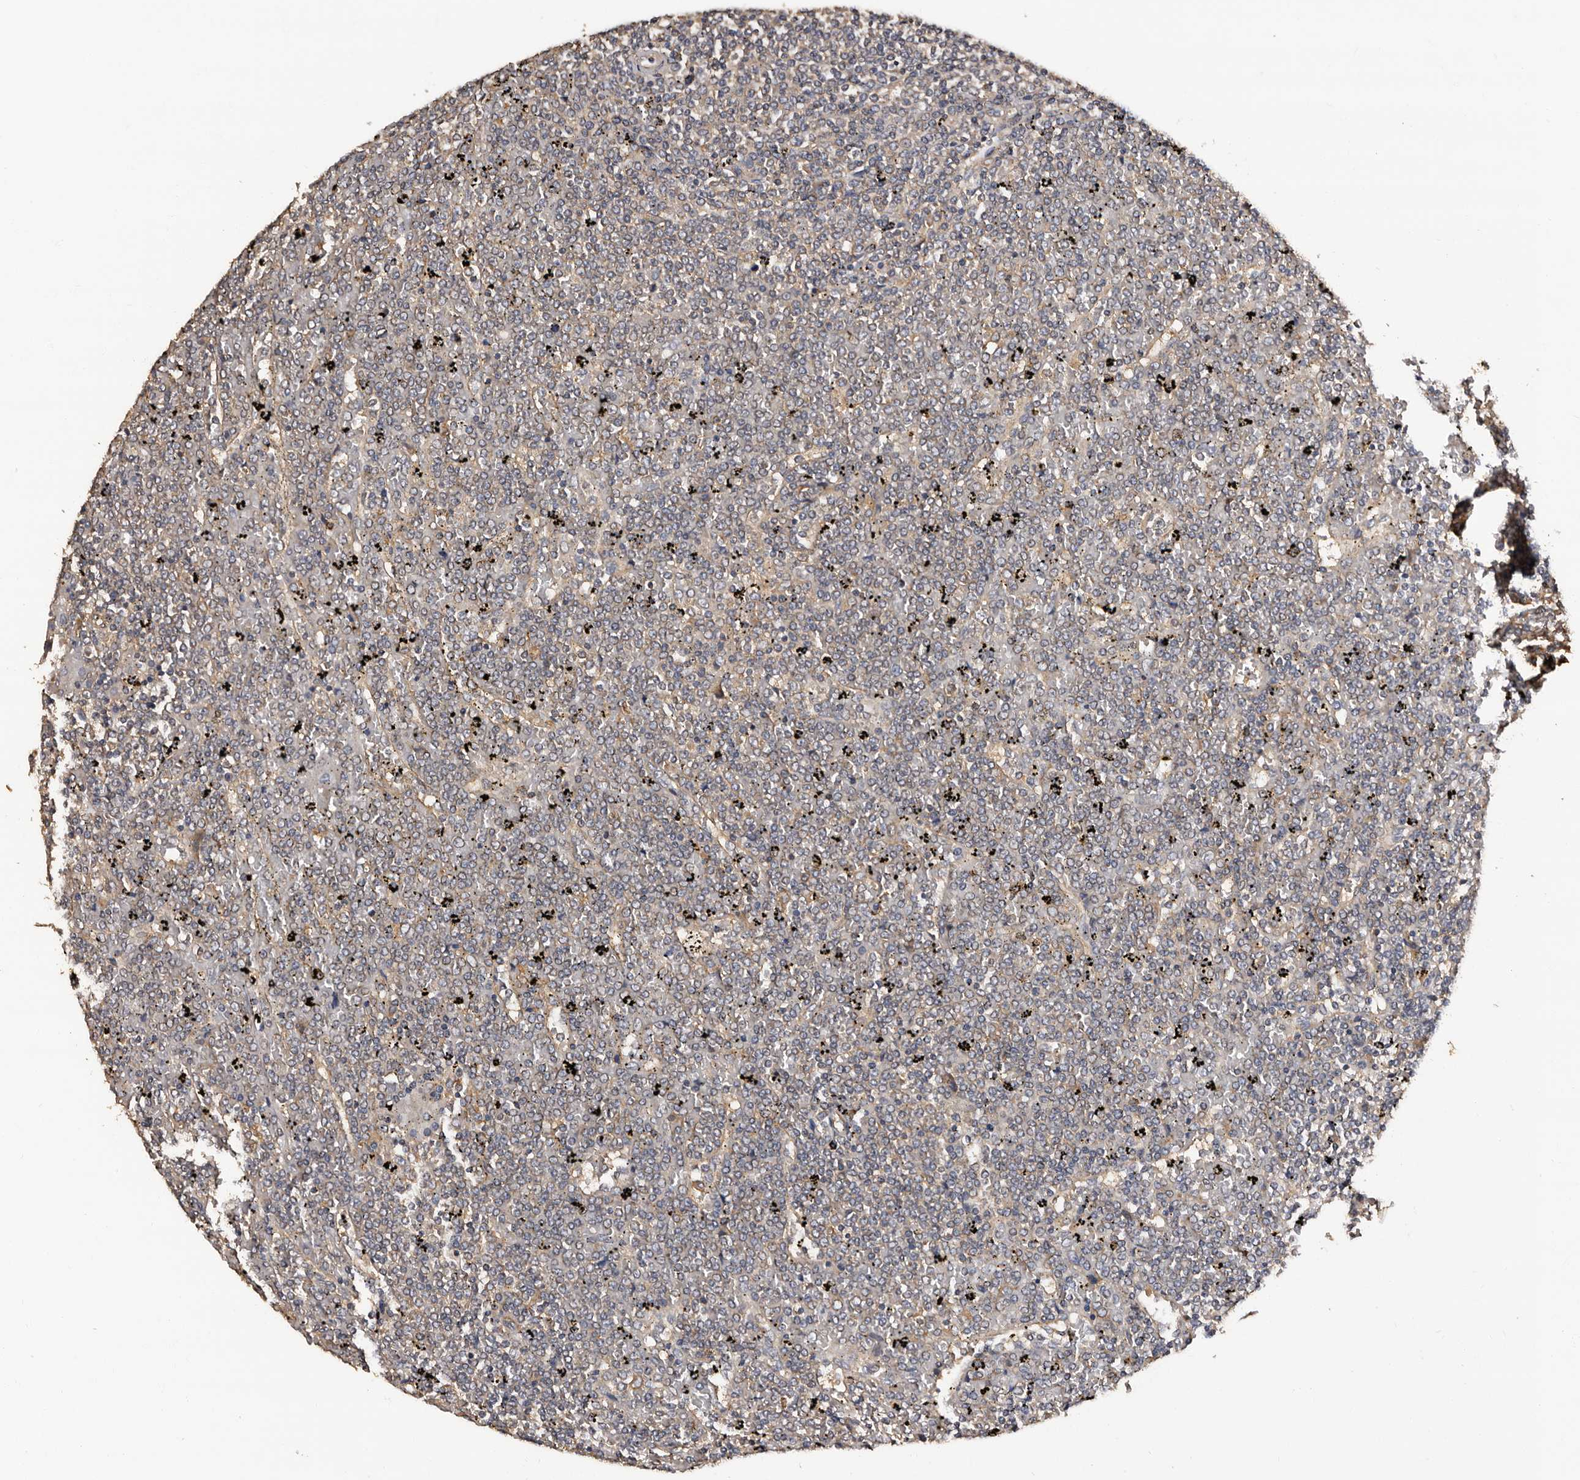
{"staining": {"intensity": "negative", "quantity": "none", "location": "none"}, "tissue": "lymphoma", "cell_type": "Tumor cells", "image_type": "cancer", "snomed": [{"axis": "morphology", "description": "Malignant lymphoma, non-Hodgkin's type, Low grade"}, {"axis": "topography", "description": "Spleen"}], "caption": "Tumor cells are negative for protein expression in human lymphoma.", "gene": "ADCK5", "patient": {"sex": "female", "age": 19}}